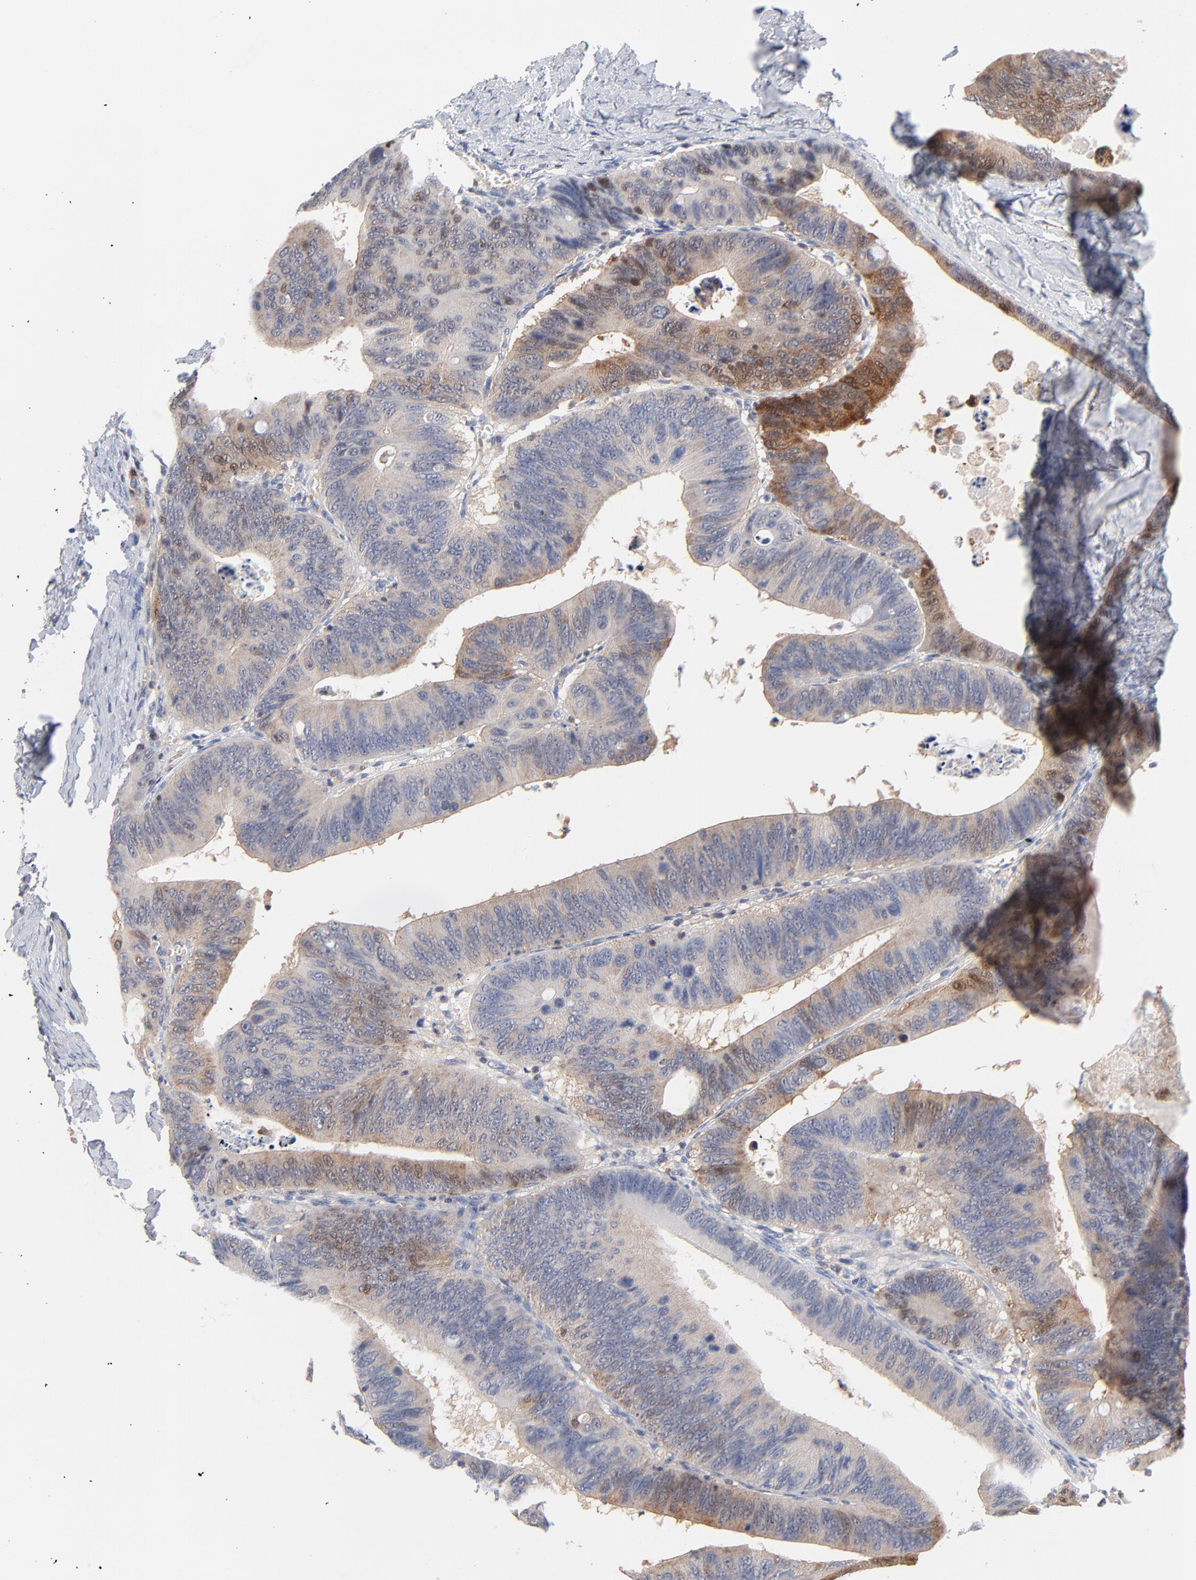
{"staining": {"intensity": "weak", "quantity": ">75%", "location": "cytoplasmic/membranous"}, "tissue": "colorectal cancer", "cell_type": "Tumor cells", "image_type": "cancer", "snomed": [{"axis": "morphology", "description": "Adenocarcinoma, NOS"}, {"axis": "topography", "description": "Colon"}], "caption": "Immunohistochemistry (IHC) of adenocarcinoma (colorectal) shows low levels of weak cytoplasmic/membranous positivity in approximately >75% of tumor cells. Using DAB (brown) and hematoxylin (blue) stains, captured at high magnification using brightfield microscopy.", "gene": "CAB39L", "patient": {"sex": "female", "age": 55}}